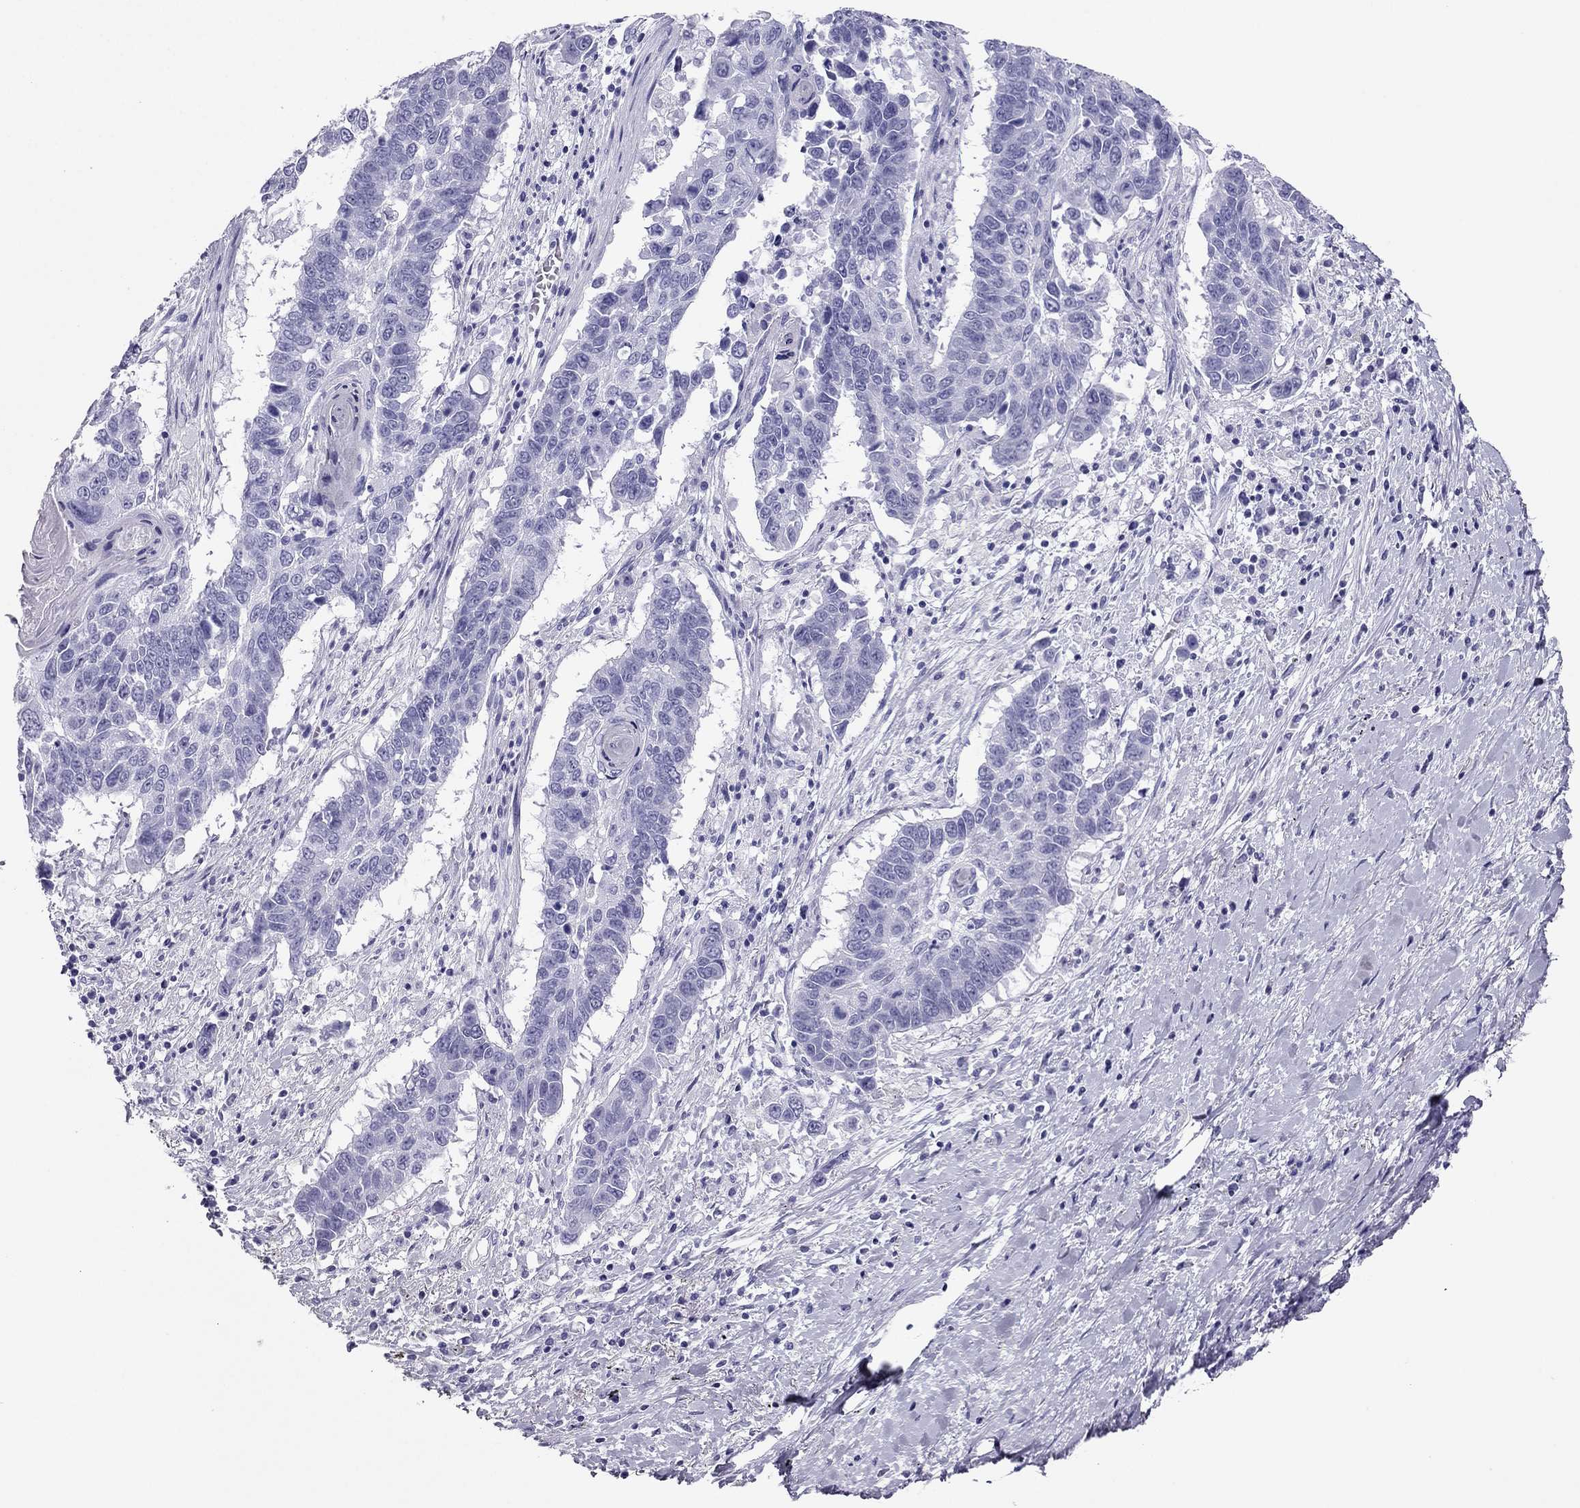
{"staining": {"intensity": "negative", "quantity": "none", "location": "none"}, "tissue": "lung cancer", "cell_type": "Tumor cells", "image_type": "cancer", "snomed": [{"axis": "morphology", "description": "Squamous cell carcinoma, NOS"}, {"axis": "topography", "description": "Lung"}], "caption": "Immunohistochemistry micrograph of neoplastic tissue: lung squamous cell carcinoma stained with DAB displays no significant protein positivity in tumor cells.", "gene": "PDE6A", "patient": {"sex": "male", "age": 73}}